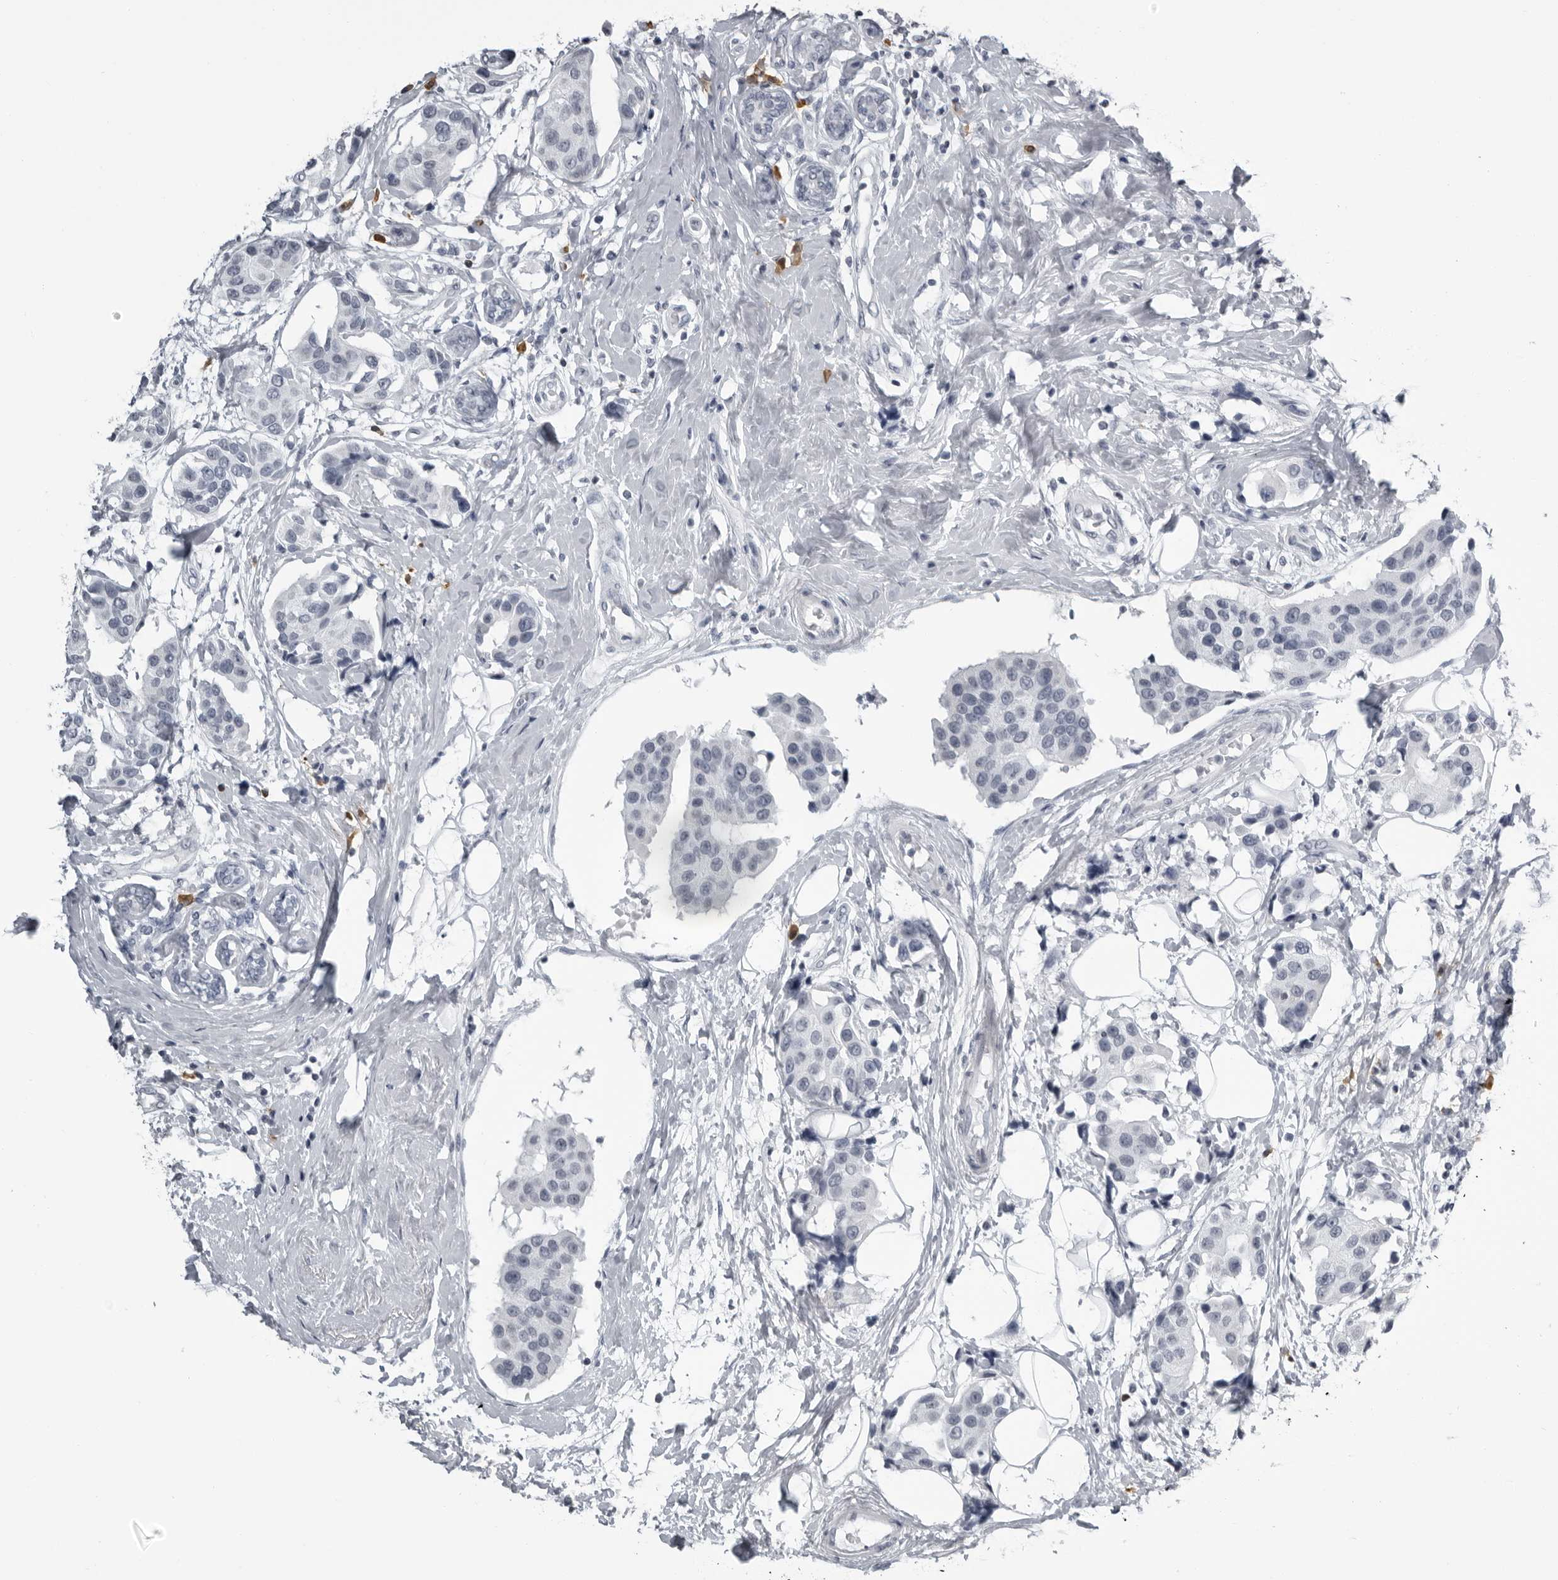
{"staining": {"intensity": "negative", "quantity": "none", "location": "none"}, "tissue": "breast cancer", "cell_type": "Tumor cells", "image_type": "cancer", "snomed": [{"axis": "morphology", "description": "Normal tissue, NOS"}, {"axis": "morphology", "description": "Duct carcinoma"}, {"axis": "topography", "description": "Breast"}], "caption": "An immunohistochemistry (IHC) photomicrograph of intraductal carcinoma (breast) is shown. There is no staining in tumor cells of intraductal carcinoma (breast).", "gene": "RTCA", "patient": {"sex": "female", "age": 39}}